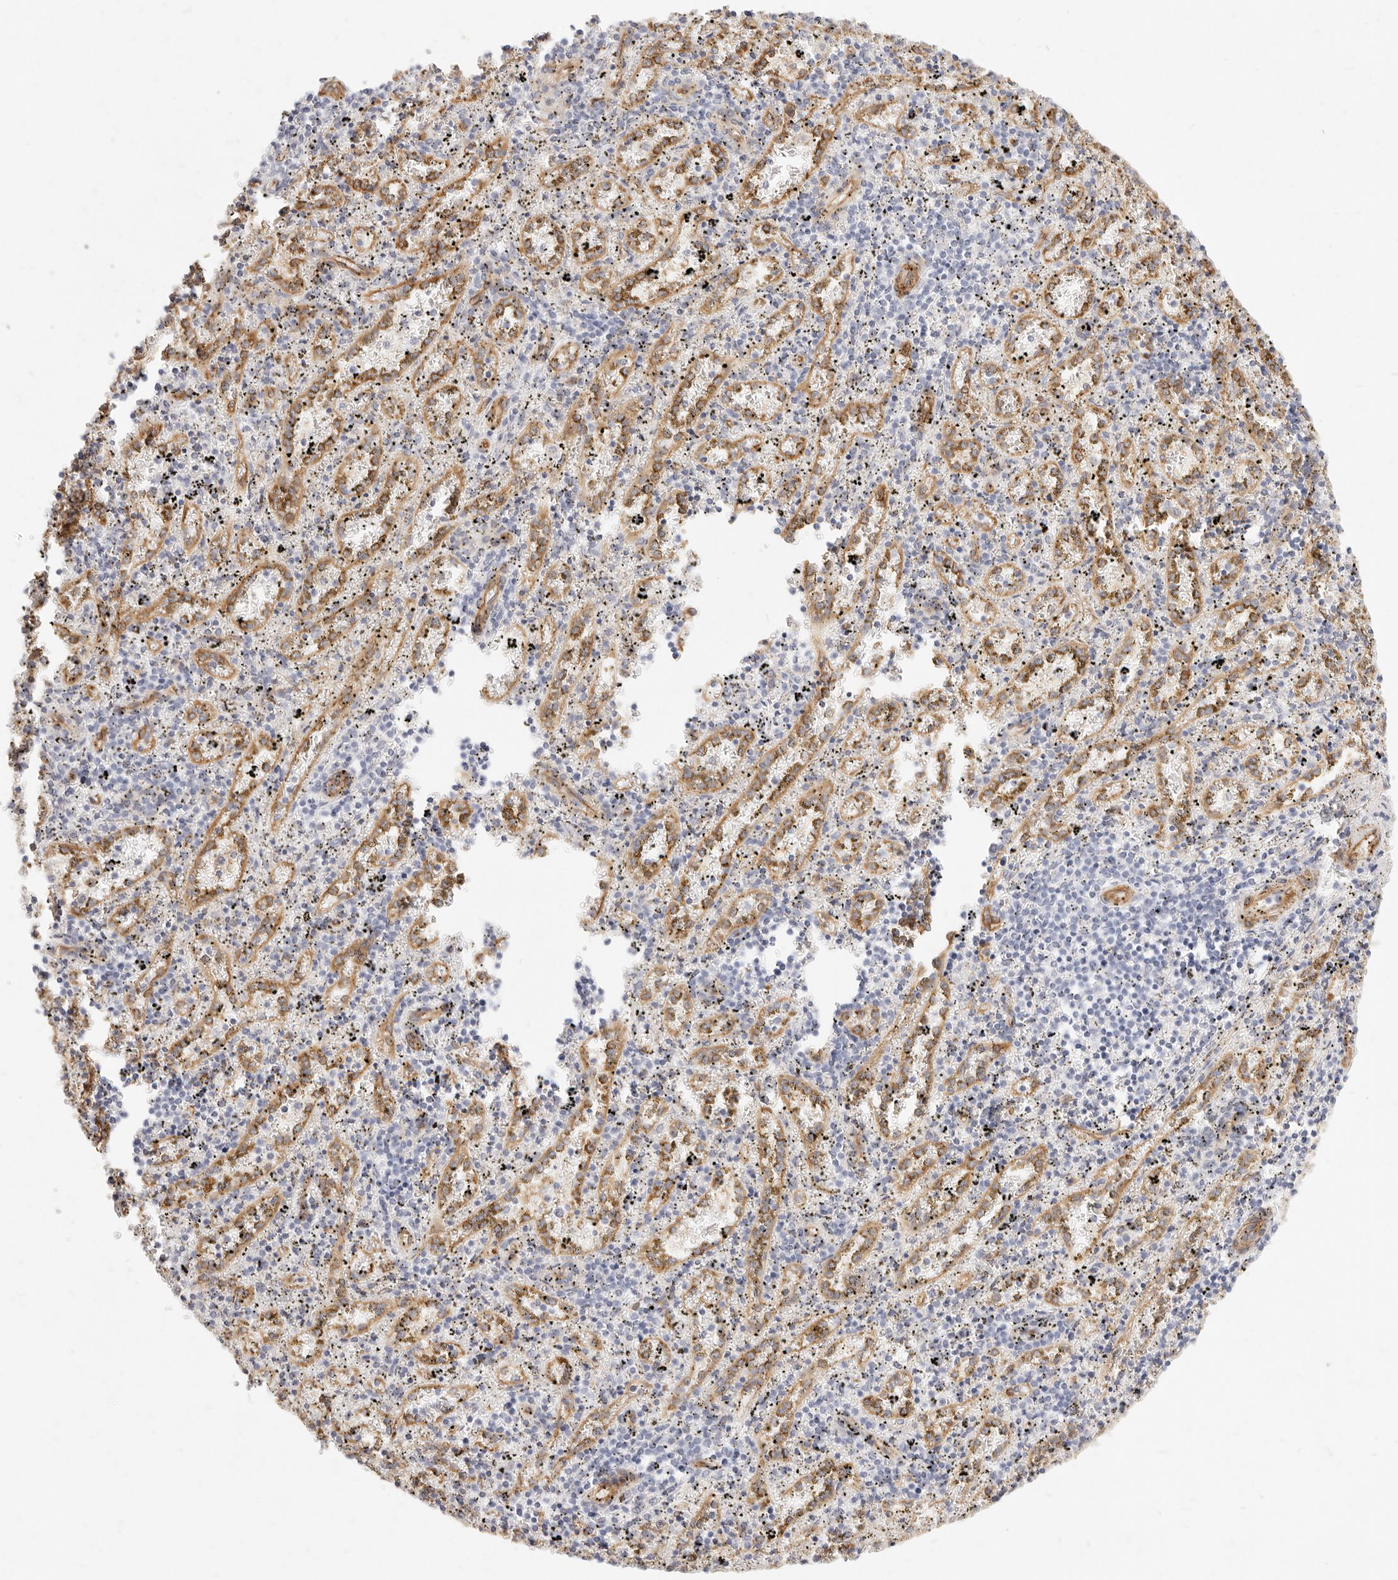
{"staining": {"intensity": "negative", "quantity": "none", "location": "none"}, "tissue": "spleen", "cell_type": "Cells in red pulp", "image_type": "normal", "snomed": [{"axis": "morphology", "description": "Normal tissue, NOS"}, {"axis": "topography", "description": "Spleen"}], "caption": "Histopathology image shows no significant protein expression in cells in red pulp of unremarkable spleen. (IHC, brightfield microscopy, high magnification).", "gene": "NUS1", "patient": {"sex": "male", "age": 11}}